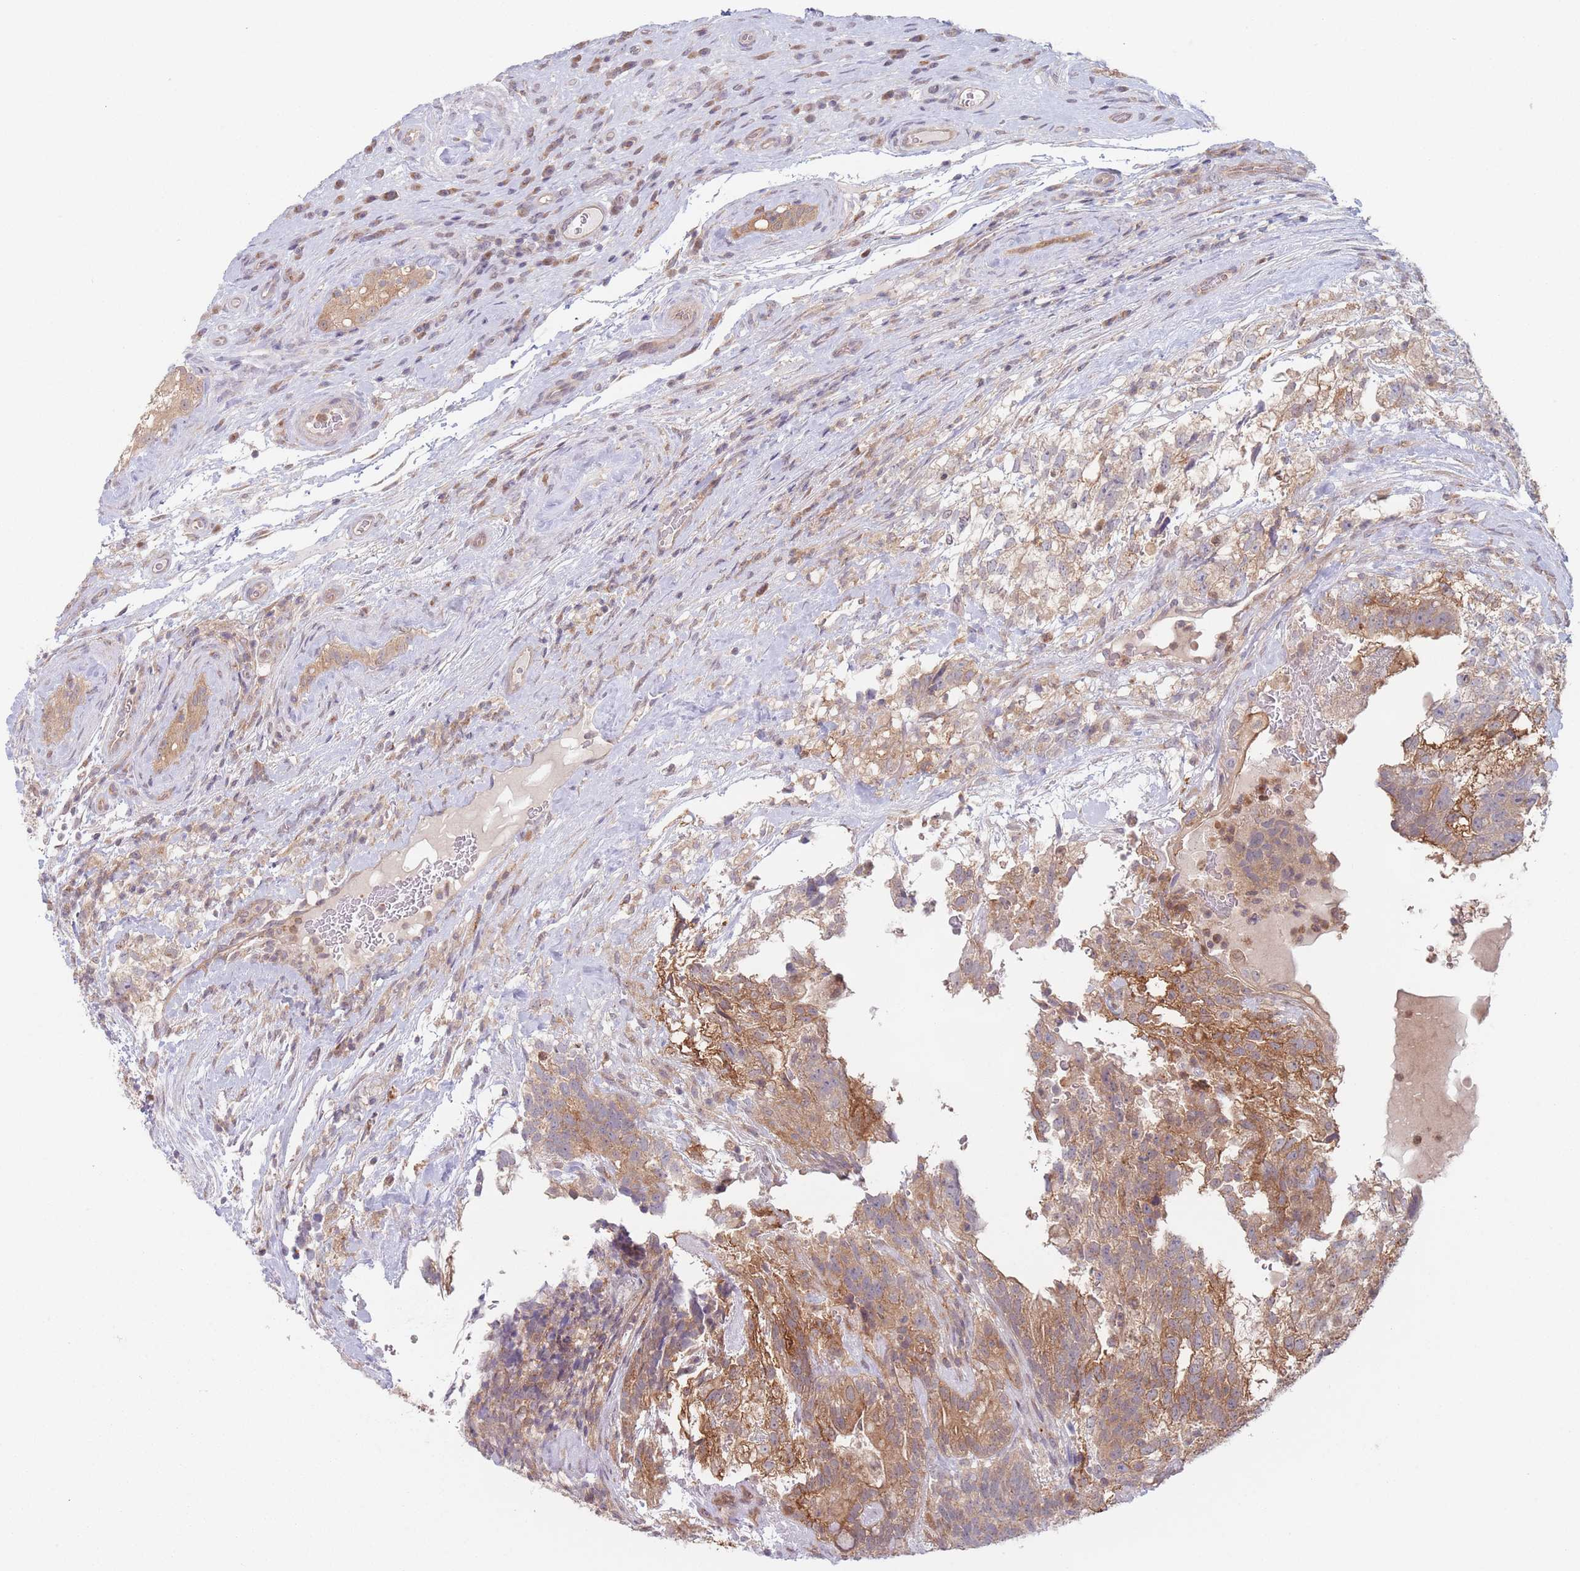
{"staining": {"intensity": "moderate", "quantity": ">75%", "location": "cytoplasmic/membranous"}, "tissue": "testis cancer", "cell_type": "Tumor cells", "image_type": "cancer", "snomed": [{"axis": "morphology", "description": "Seminoma, NOS"}, {"axis": "morphology", "description": "Carcinoma, Embryonal, NOS"}, {"axis": "topography", "description": "Testis"}], "caption": "Moderate cytoplasmic/membranous staining is present in approximately >75% of tumor cells in testis cancer.", "gene": "PPM1A", "patient": {"sex": "male", "age": 41}}